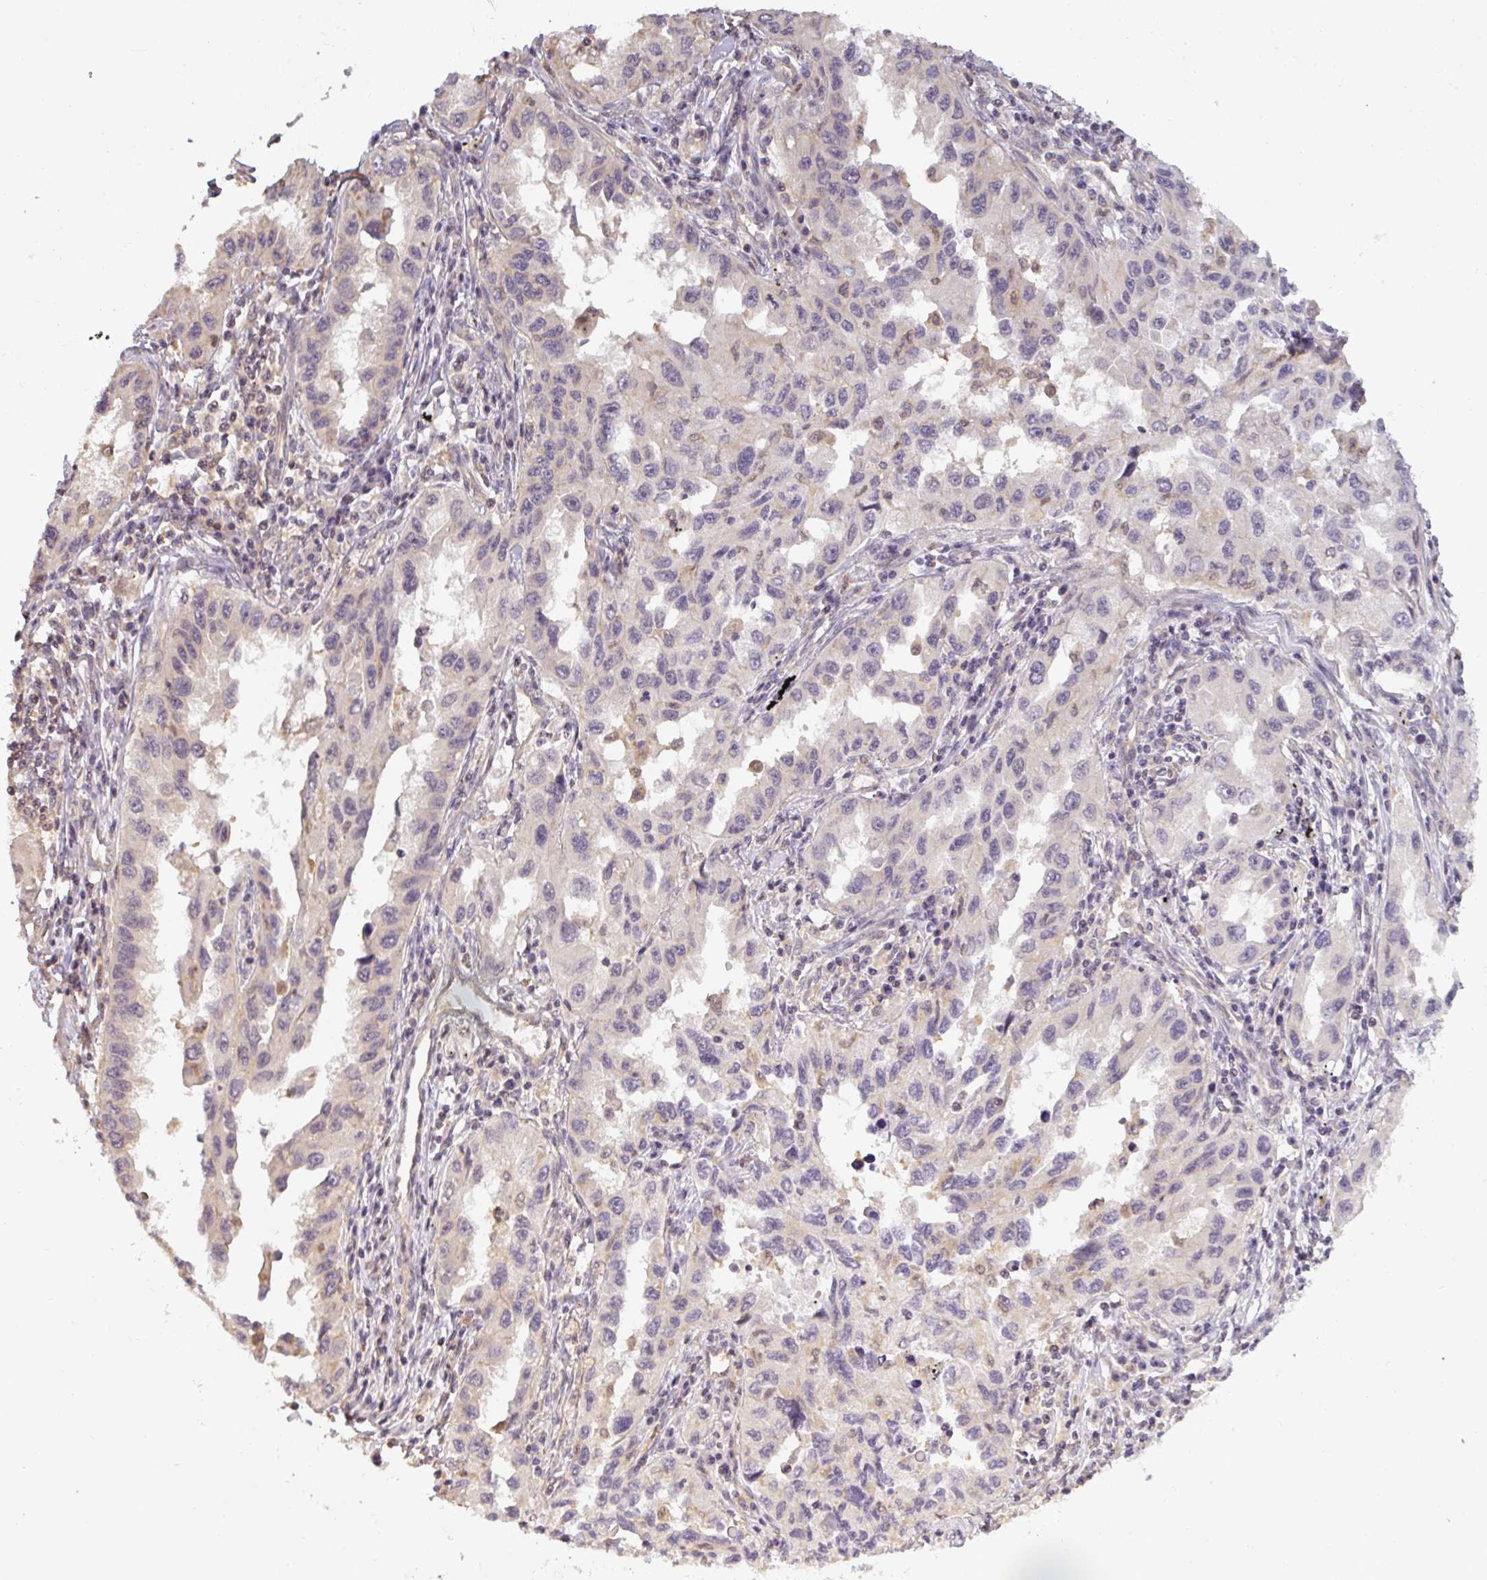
{"staining": {"intensity": "negative", "quantity": "none", "location": "none"}, "tissue": "lung cancer", "cell_type": "Tumor cells", "image_type": "cancer", "snomed": [{"axis": "morphology", "description": "Adenocarcinoma, NOS"}, {"axis": "topography", "description": "Lung"}], "caption": "Image shows no protein staining in tumor cells of lung cancer tissue.", "gene": "GSDMB", "patient": {"sex": "female", "age": 73}}